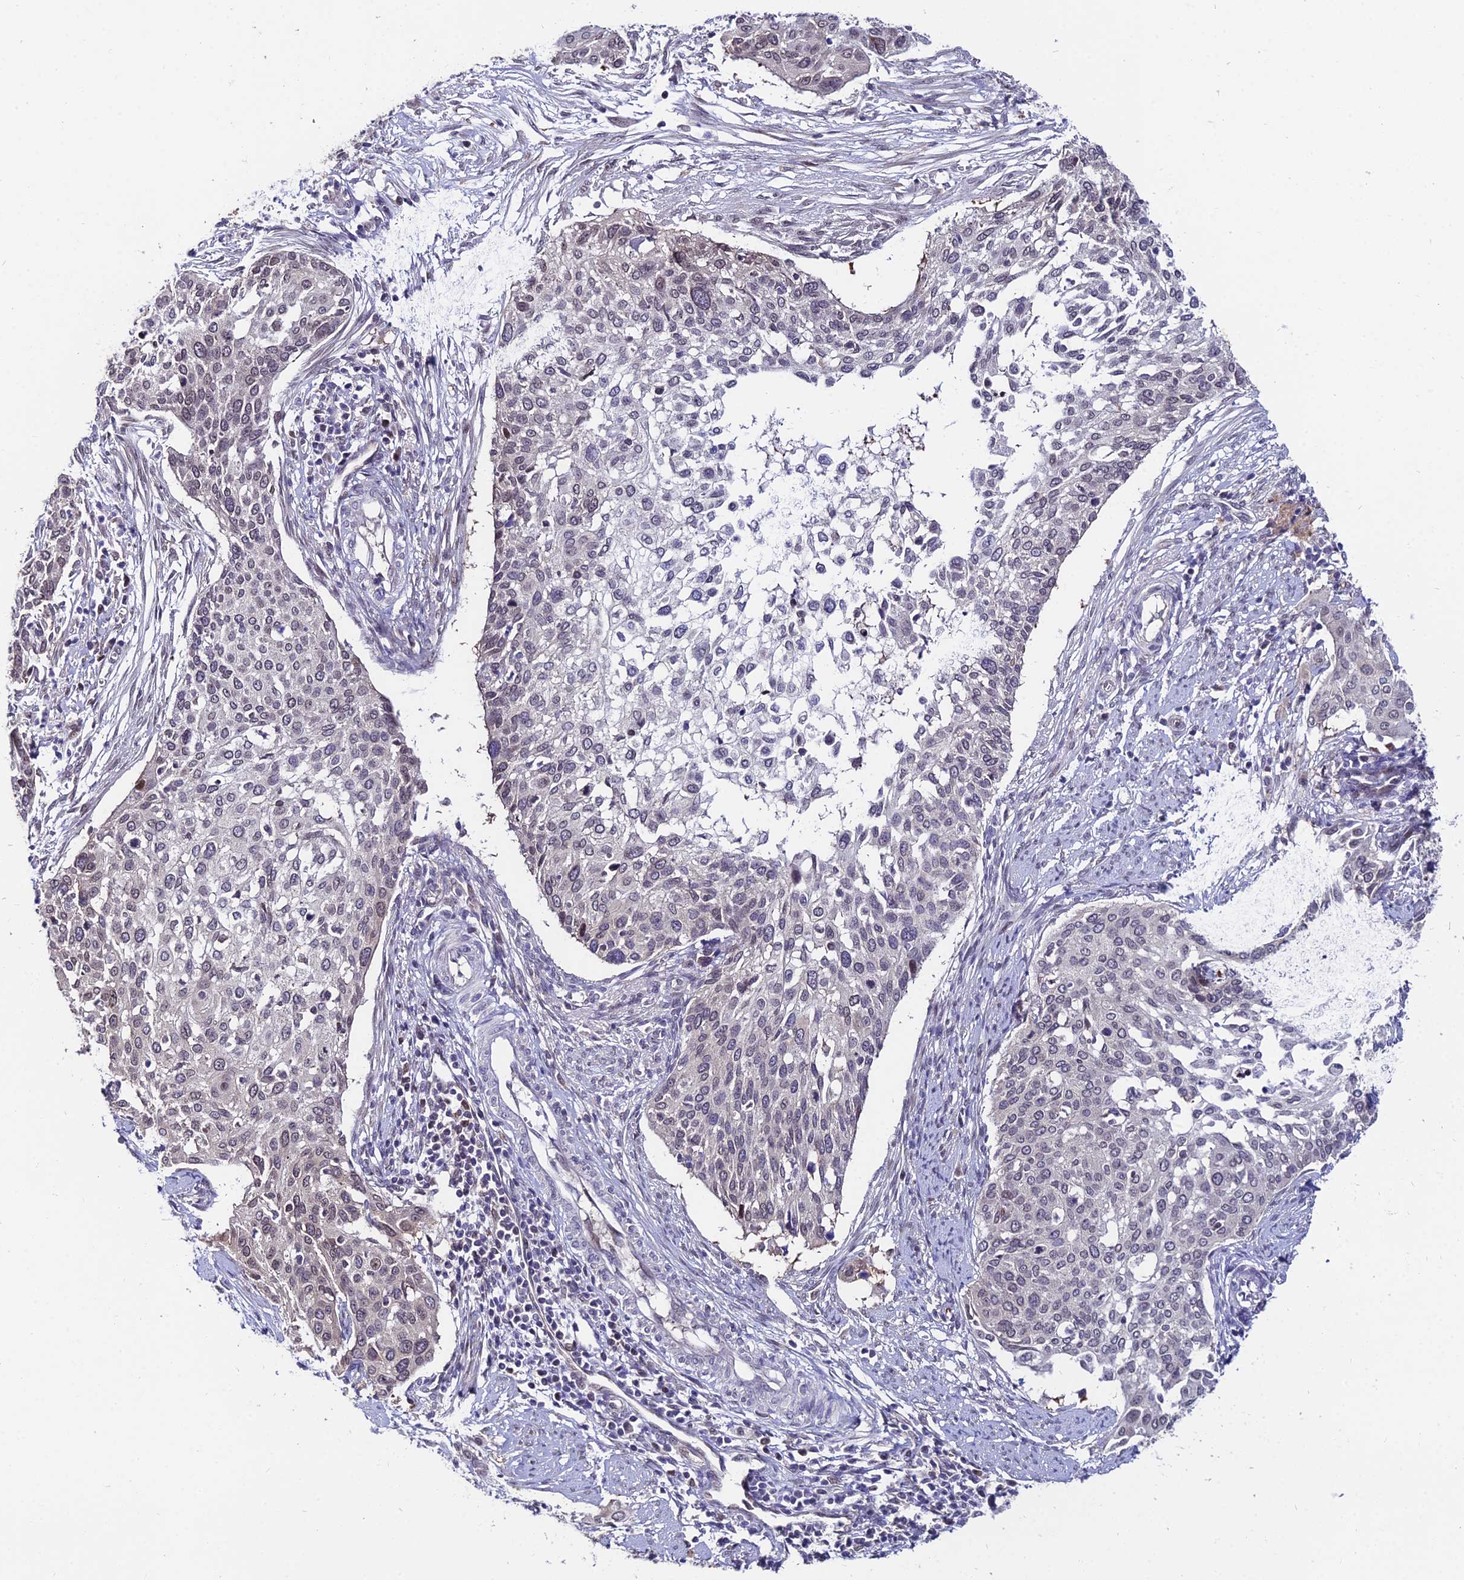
{"staining": {"intensity": "negative", "quantity": "none", "location": "none"}, "tissue": "cervical cancer", "cell_type": "Tumor cells", "image_type": "cancer", "snomed": [{"axis": "morphology", "description": "Squamous cell carcinoma, NOS"}, {"axis": "topography", "description": "Cervix"}], "caption": "An immunohistochemistry micrograph of squamous cell carcinoma (cervical) is shown. There is no staining in tumor cells of squamous cell carcinoma (cervical). (Brightfield microscopy of DAB immunohistochemistry (IHC) at high magnification).", "gene": "INPP4A", "patient": {"sex": "female", "age": 44}}